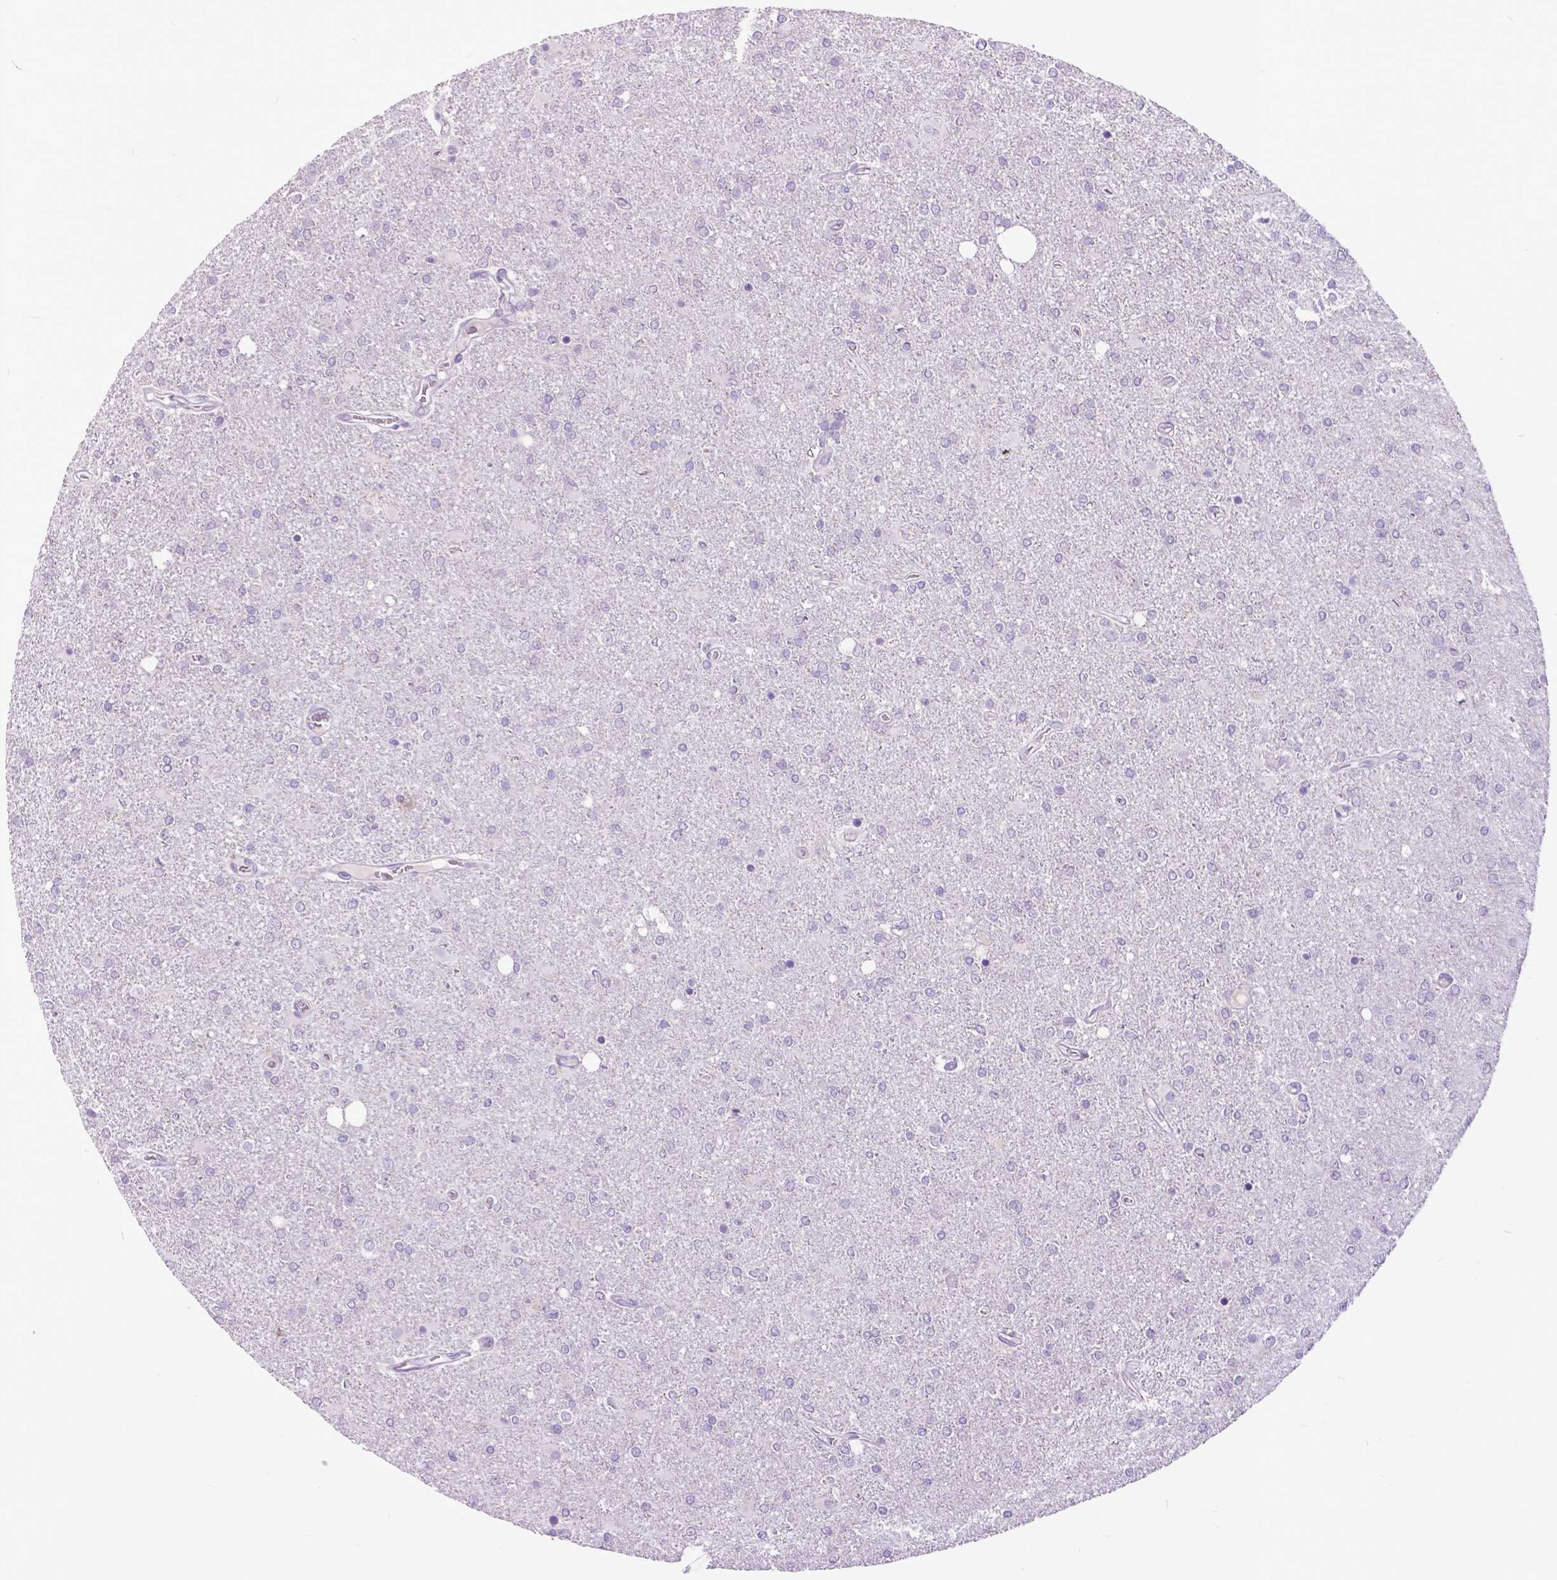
{"staining": {"intensity": "negative", "quantity": "none", "location": "none"}, "tissue": "glioma", "cell_type": "Tumor cells", "image_type": "cancer", "snomed": [{"axis": "morphology", "description": "Glioma, malignant, High grade"}, {"axis": "topography", "description": "Cerebral cortex"}], "caption": "Glioma was stained to show a protein in brown. There is no significant positivity in tumor cells.", "gene": "RAB25", "patient": {"sex": "male", "age": 70}}